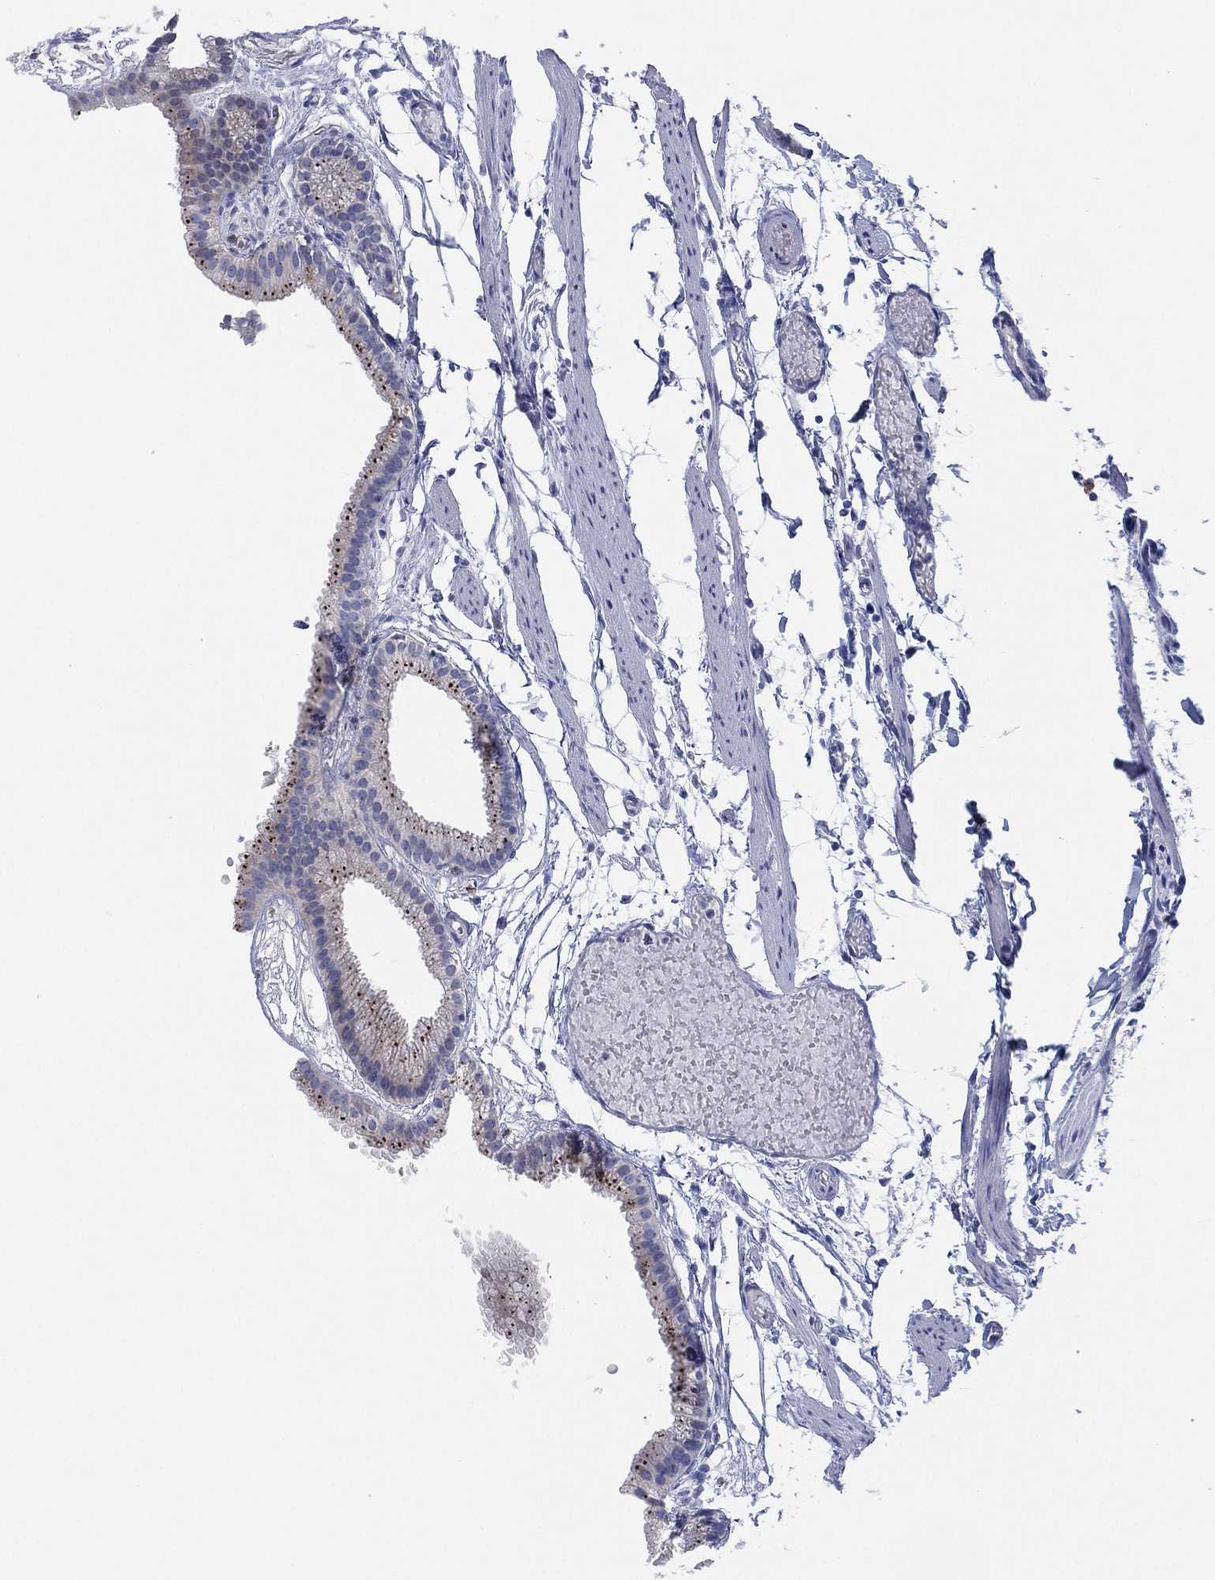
{"staining": {"intensity": "strong", "quantity": "25%-75%", "location": "cytoplasmic/membranous"}, "tissue": "gallbladder", "cell_type": "Glandular cells", "image_type": "normal", "snomed": [{"axis": "morphology", "description": "Normal tissue, NOS"}, {"axis": "topography", "description": "Gallbladder"}], "caption": "Approximately 25%-75% of glandular cells in benign human gallbladder demonstrate strong cytoplasmic/membranous protein expression as visualized by brown immunohistochemical staining.", "gene": "GALNS", "patient": {"sex": "female", "age": 45}}